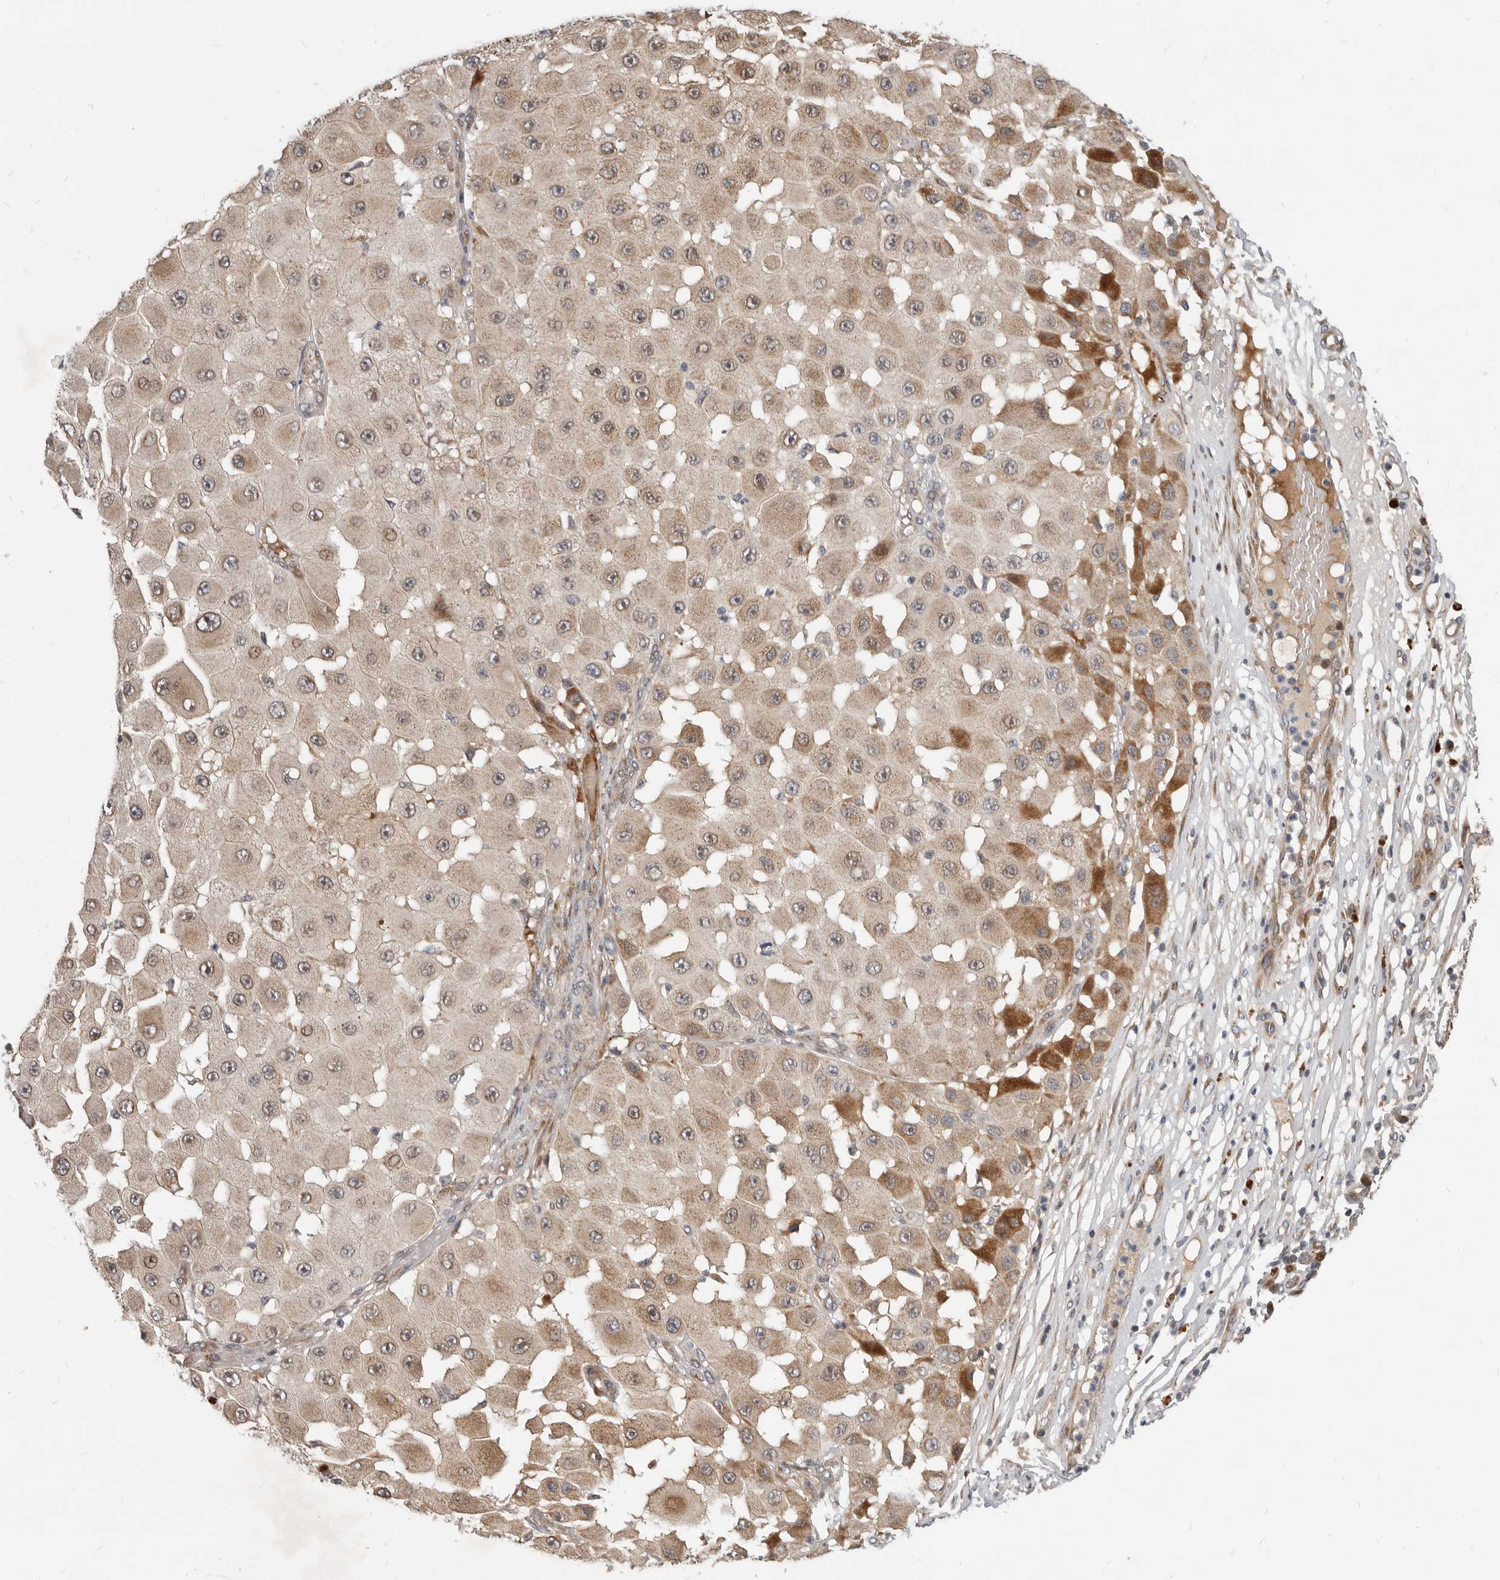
{"staining": {"intensity": "weak", "quantity": "25%-75%", "location": "cytoplasmic/membranous"}, "tissue": "melanoma", "cell_type": "Tumor cells", "image_type": "cancer", "snomed": [{"axis": "morphology", "description": "Malignant melanoma, NOS"}, {"axis": "topography", "description": "Skin"}], "caption": "A brown stain shows weak cytoplasmic/membranous positivity of a protein in human melanoma tumor cells.", "gene": "NPY4R", "patient": {"sex": "female", "age": 81}}